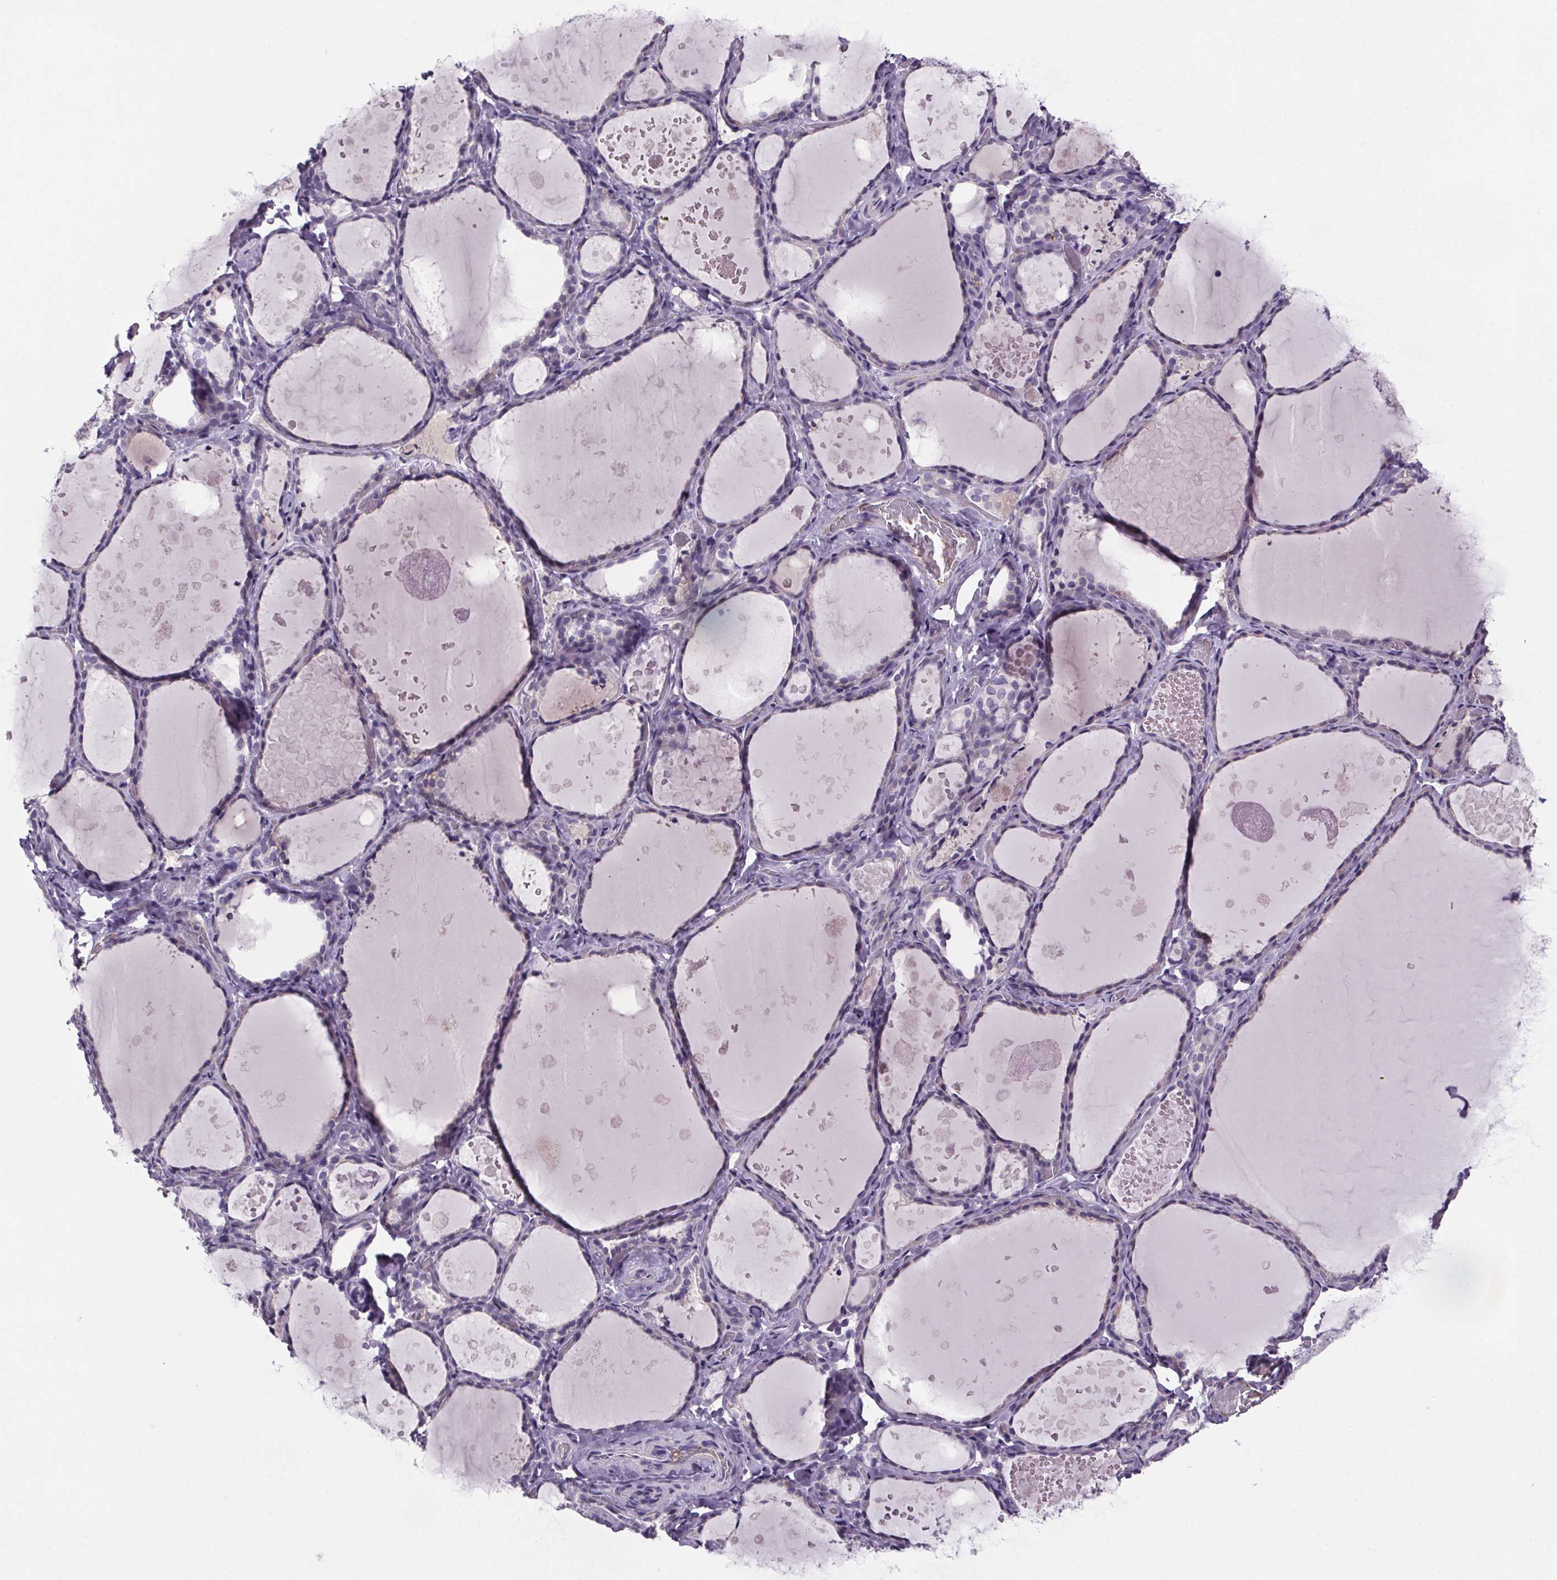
{"staining": {"intensity": "negative", "quantity": "none", "location": "none"}, "tissue": "thyroid gland", "cell_type": "Glandular cells", "image_type": "normal", "snomed": [{"axis": "morphology", "description": "Normal tissue, NOS"}, {"axis": "topography", "description": "Thyroid gland"}], "caption": "Glandular cells show no significant protein positivity in benign thyroid gland. The staining is performed using DAB brown chromogen with nuclei counter-stained in using hematoxylin.", "gene": "CUBN", "patient": {"sex": "female", "age": 56}}